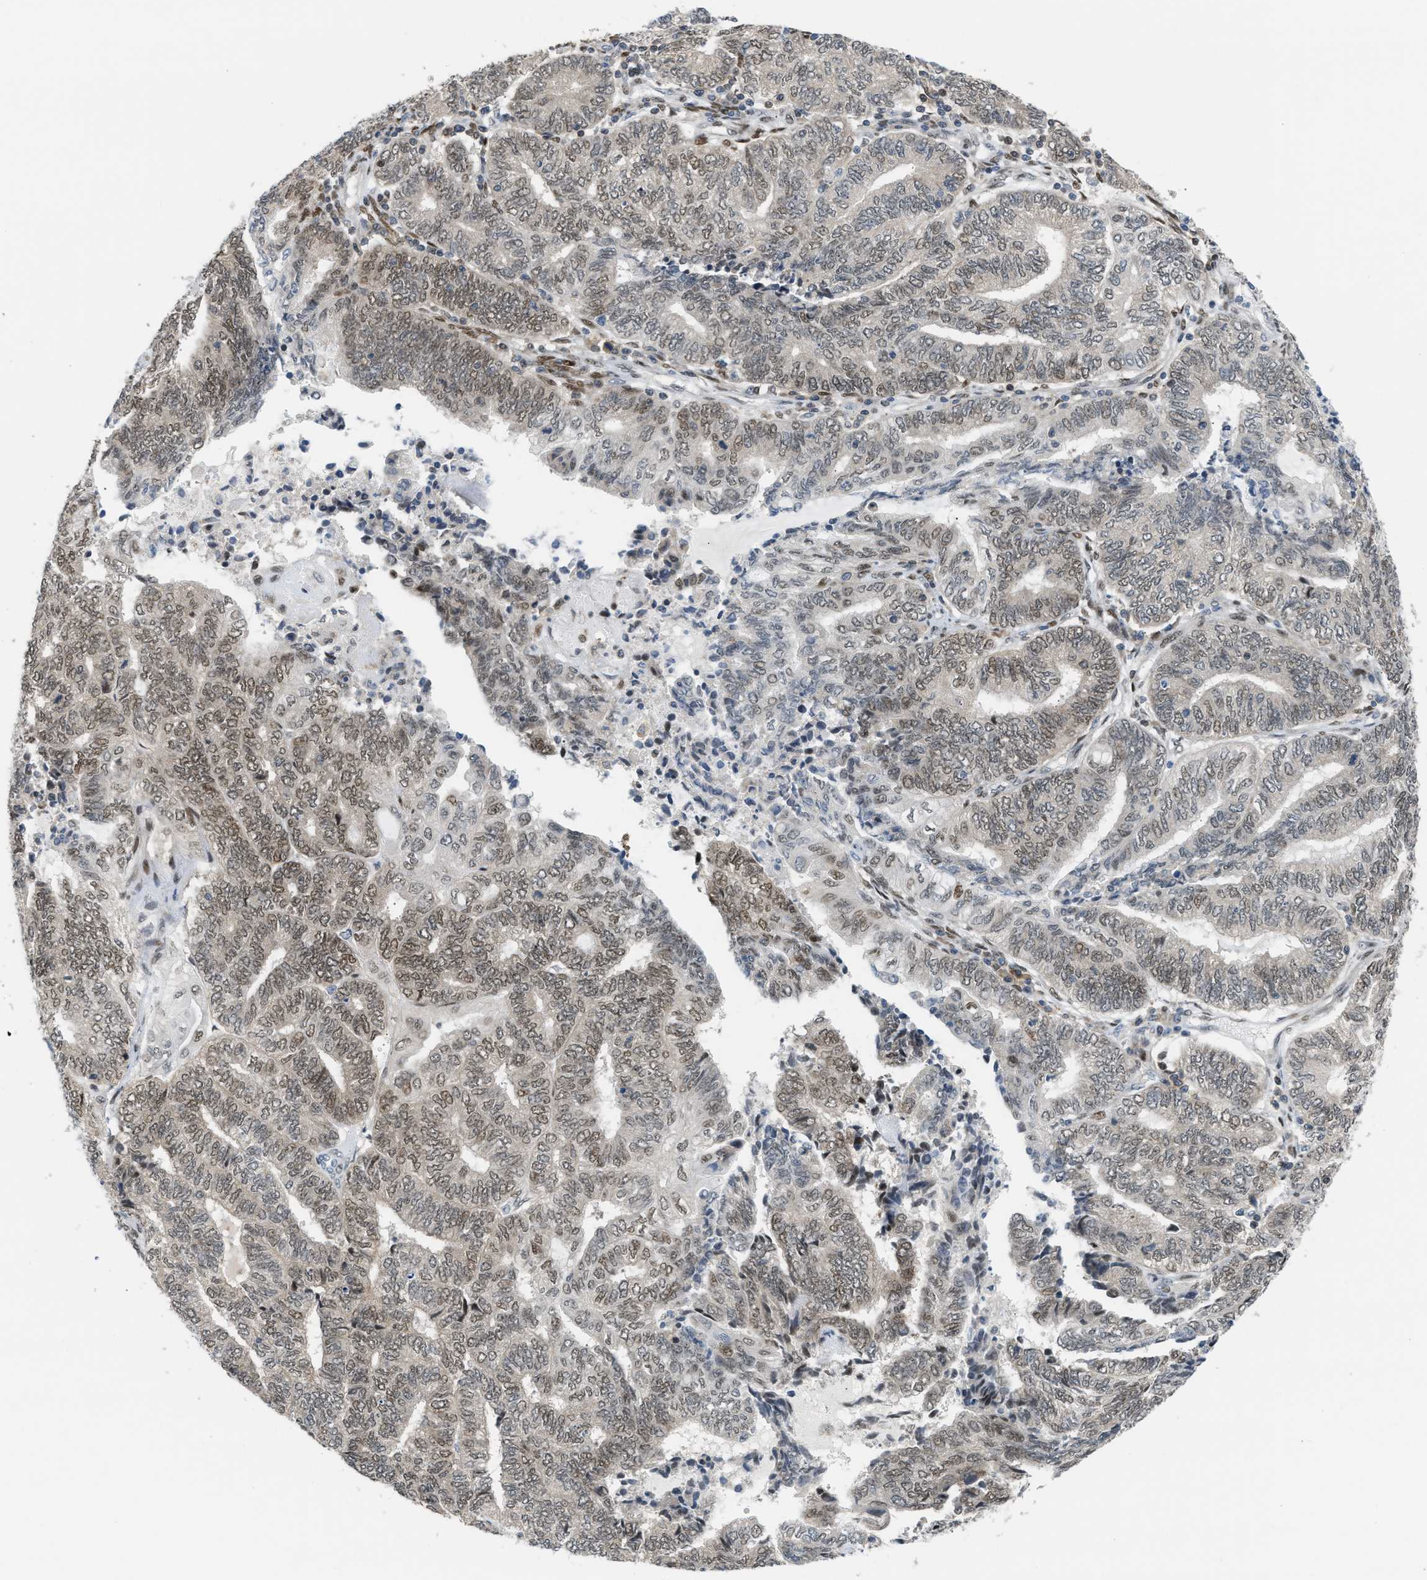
{"staining": {"intensity": "weak", "quantity": ">75%", "location": "nuclear"}, "tissue": "endometrial cancer", "cell_type": "Tumor cells", "image_type": "cancer", "snomed": [{"axis": "morphology", "description": "Adenocarcinoma, NOS"}, {"axis": "topography", "description": "Uterus"}, {"axis": "topography", "description": "Endometrium"}], "caption": "High-power microscopy captured an immunohistochemistry image of adenocarcinoma (endometrial), revealing weak nuclear expression in about >75% of tumor cells.", "gene": "SSBP2", "patient": {"sex": "female", "age": 70}}